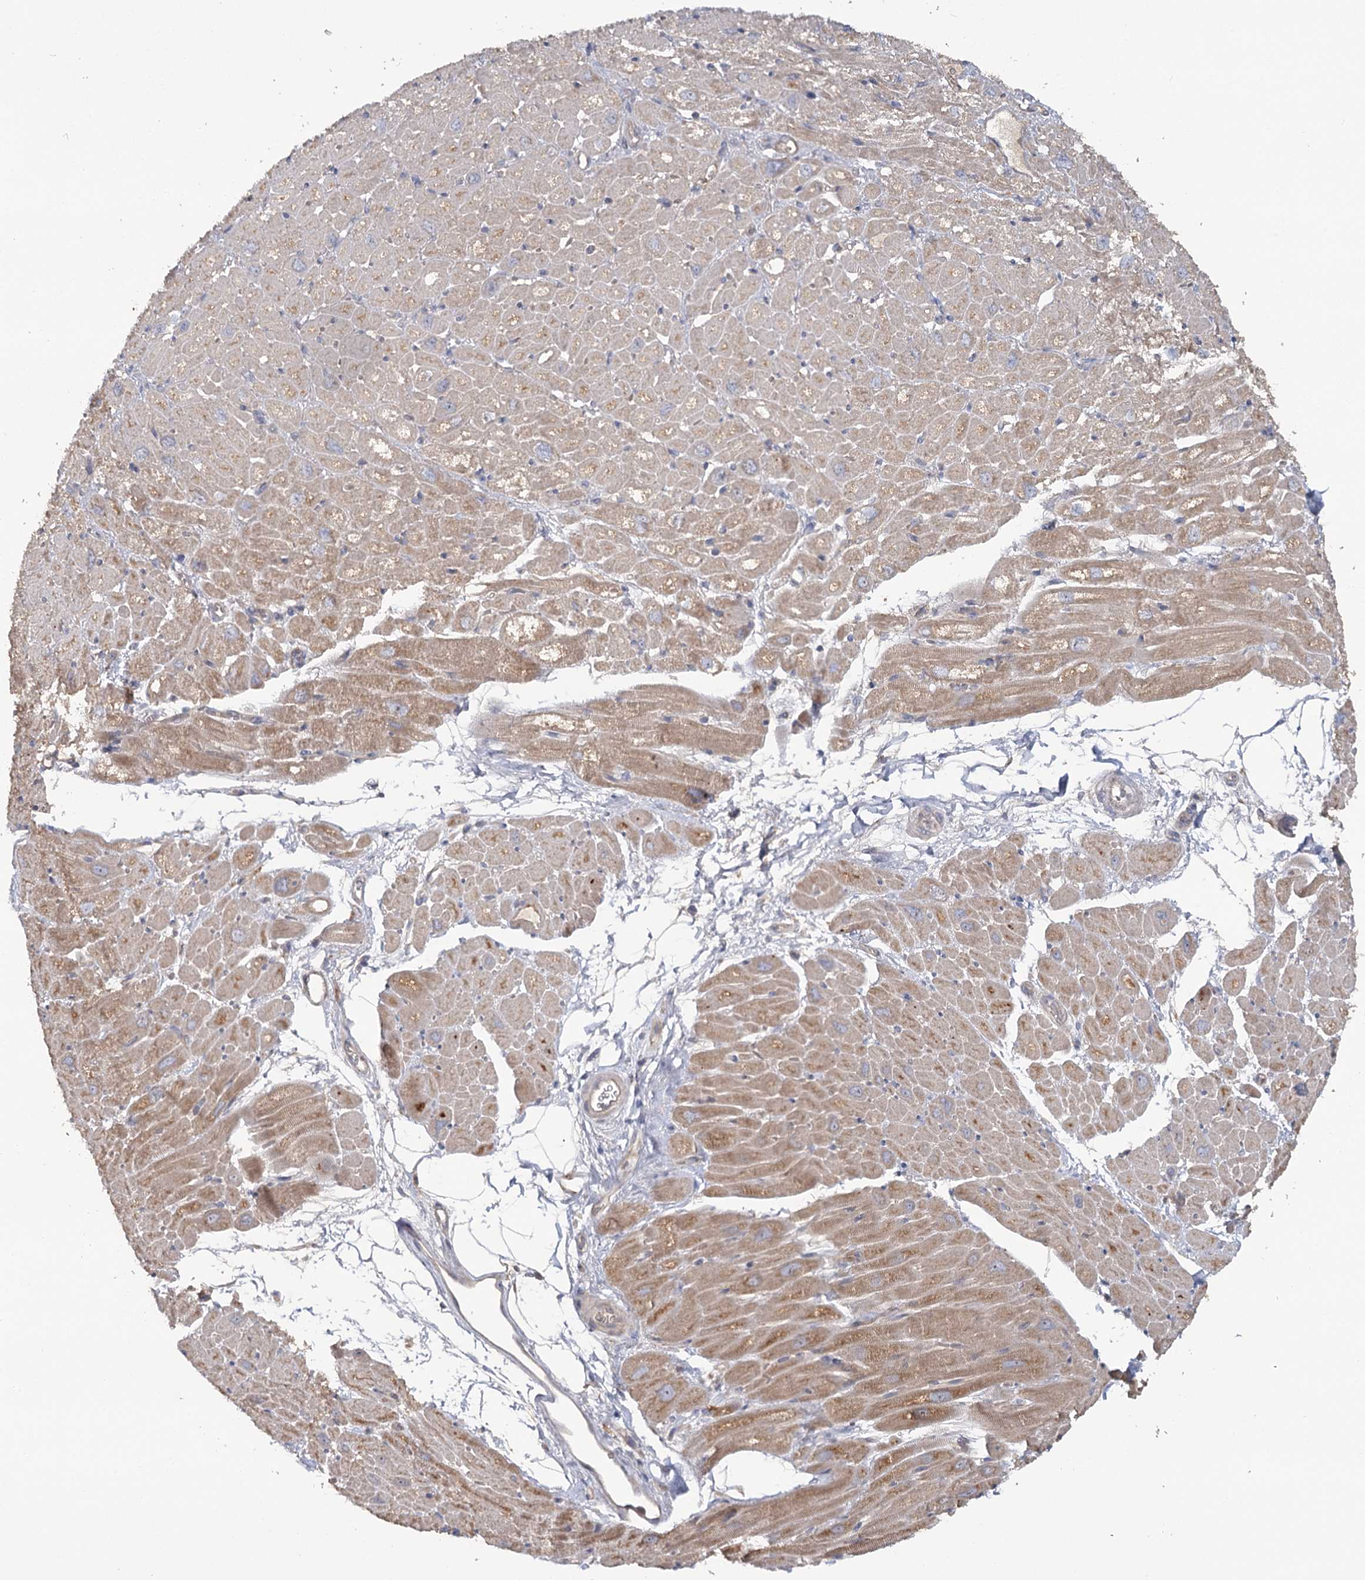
{"staining": {"intensity": "moderate", "quantity": ">75%", "location": "cytoplasmic/membranous"}, "tissue": "heart muscle", "cell_type": "Cardiomyocytes", "image_type": "normal", "snomed": [{"axis": "morphology", "description": "Normal tissue, NOS"}, {"axis": "topography", "description": "Heart"}], "caption": "Immunohistochemical staining of normal human heart muscle exhibits >75% levels of moderate cytoplasmic/membranous protein expression in approximately >75% of cardiomyocytes.", "gene": "ANGPTL5", "patient": {"sex": "male", "age": 50}}